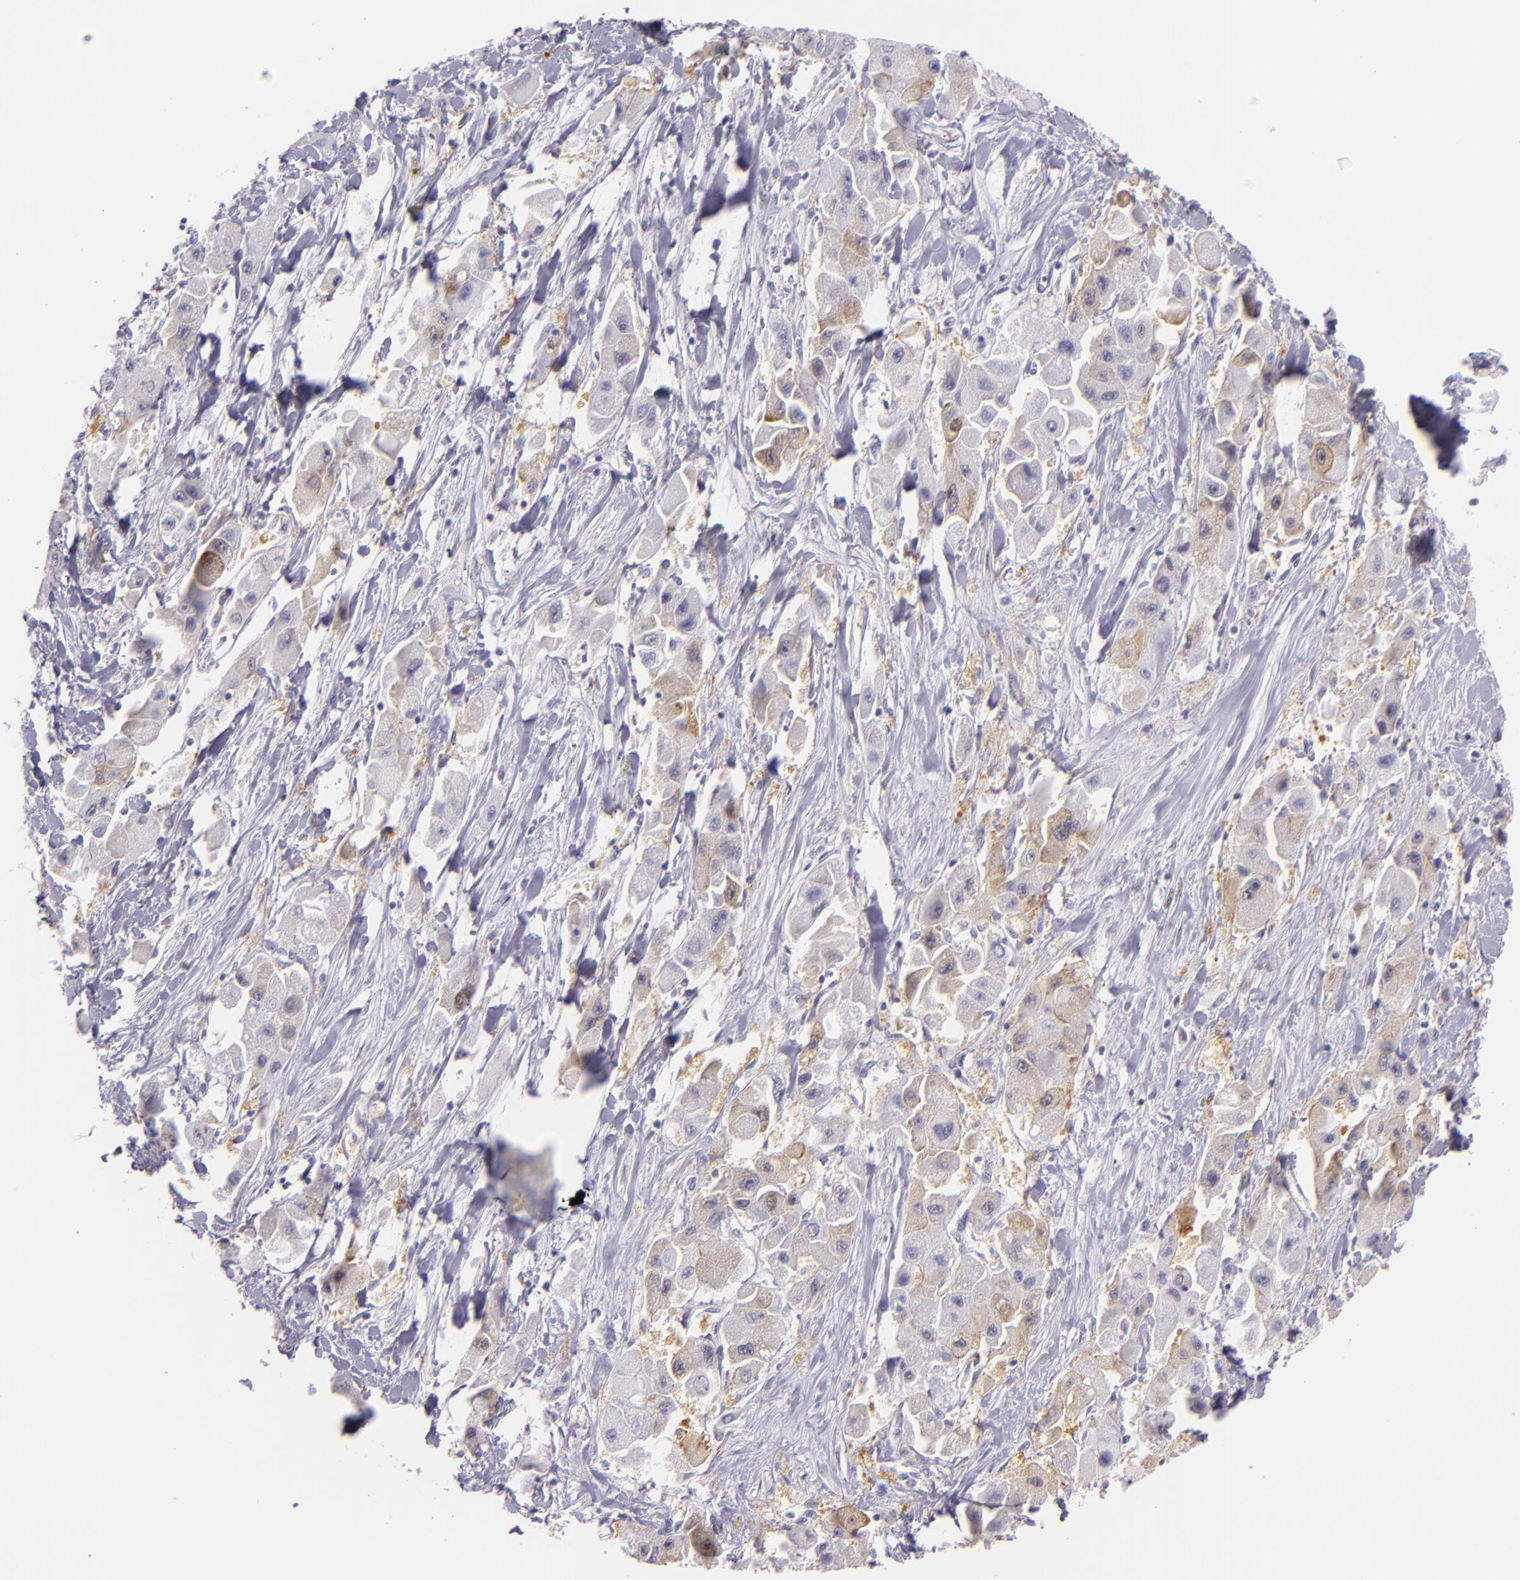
{"staining": {"intensity": "weak", "quantity": "25%-75%", "location": "cytoplasmic/membranous"}, "tissue": "liver cancer", "cell_type": "Tumor cells", "image_type": "cancer", "snomed": [{"axis": "morphology", "description": "Carcinoma, Hepatocellular, NOS"}, {"axis": "topography", "description": "Liver"}], "caption": "Immunohistochemical staining of liver hepatocellular carcinoma displays weak cytoplasmic/membranous protein expression in approximately 25%-75% of tumor cells. (DAB (3,3'-diaminobenzidine) IHC, brown staining for protein, blue staining for nuclei).", "gene": "HSP90AA1", "patient": {"sex": "male", "age": 24}}